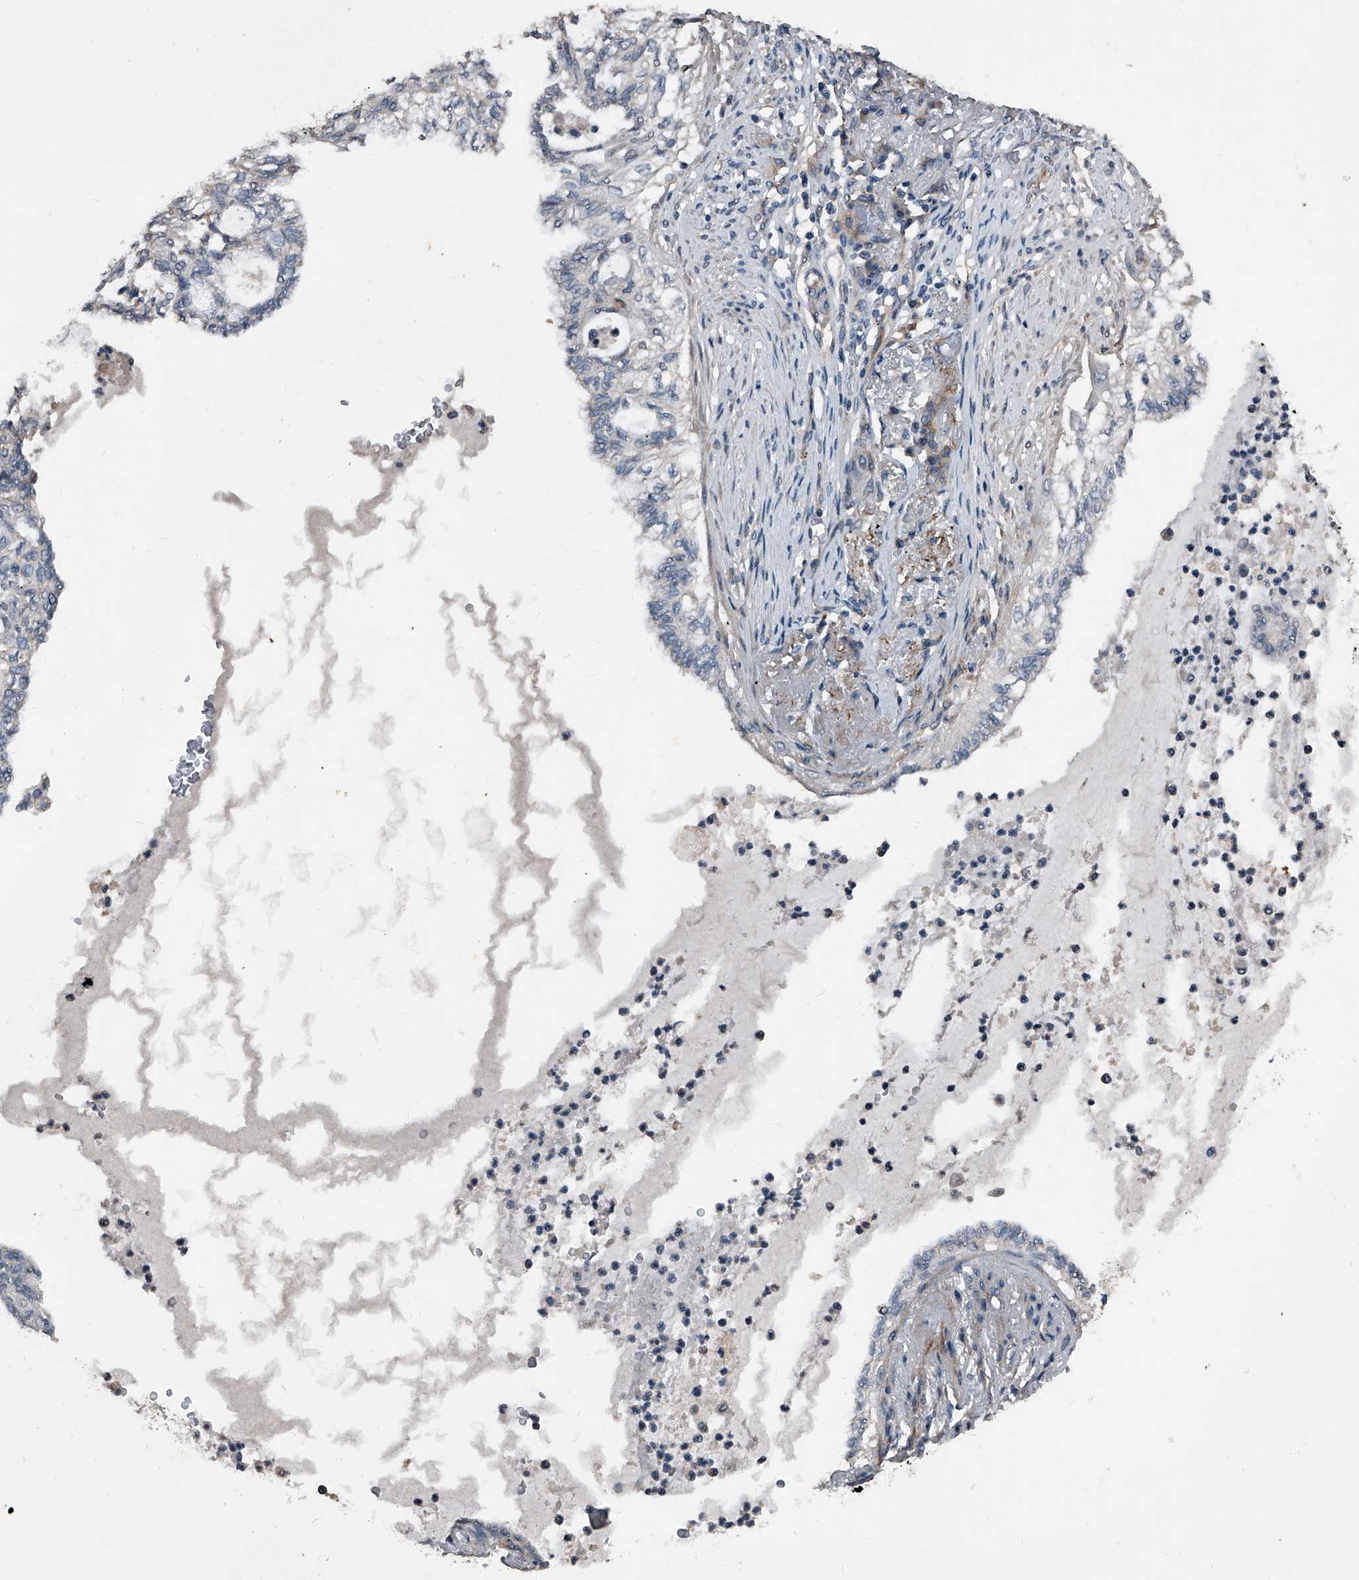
{"staining": {"intensity": "negative", "quantity": "none", "location": "none"}, "tissue": "lung cancer", "cell_type": "Tumor cells", "image_type": "cancer", "snomed": [{"axis": "morphology", "description": "Adenocarcinoma, NOS"}, {"axis": "topography", "description": "Lung"}], "caption": "Tumor cells show no significant protein positivity in lung cancer (adenocarcinoma). (Immunohistochemistry, brightfield microscopy, high magnification).", "gene": "PHACTR1", "patient": {"sex": "female", "age": 70}}